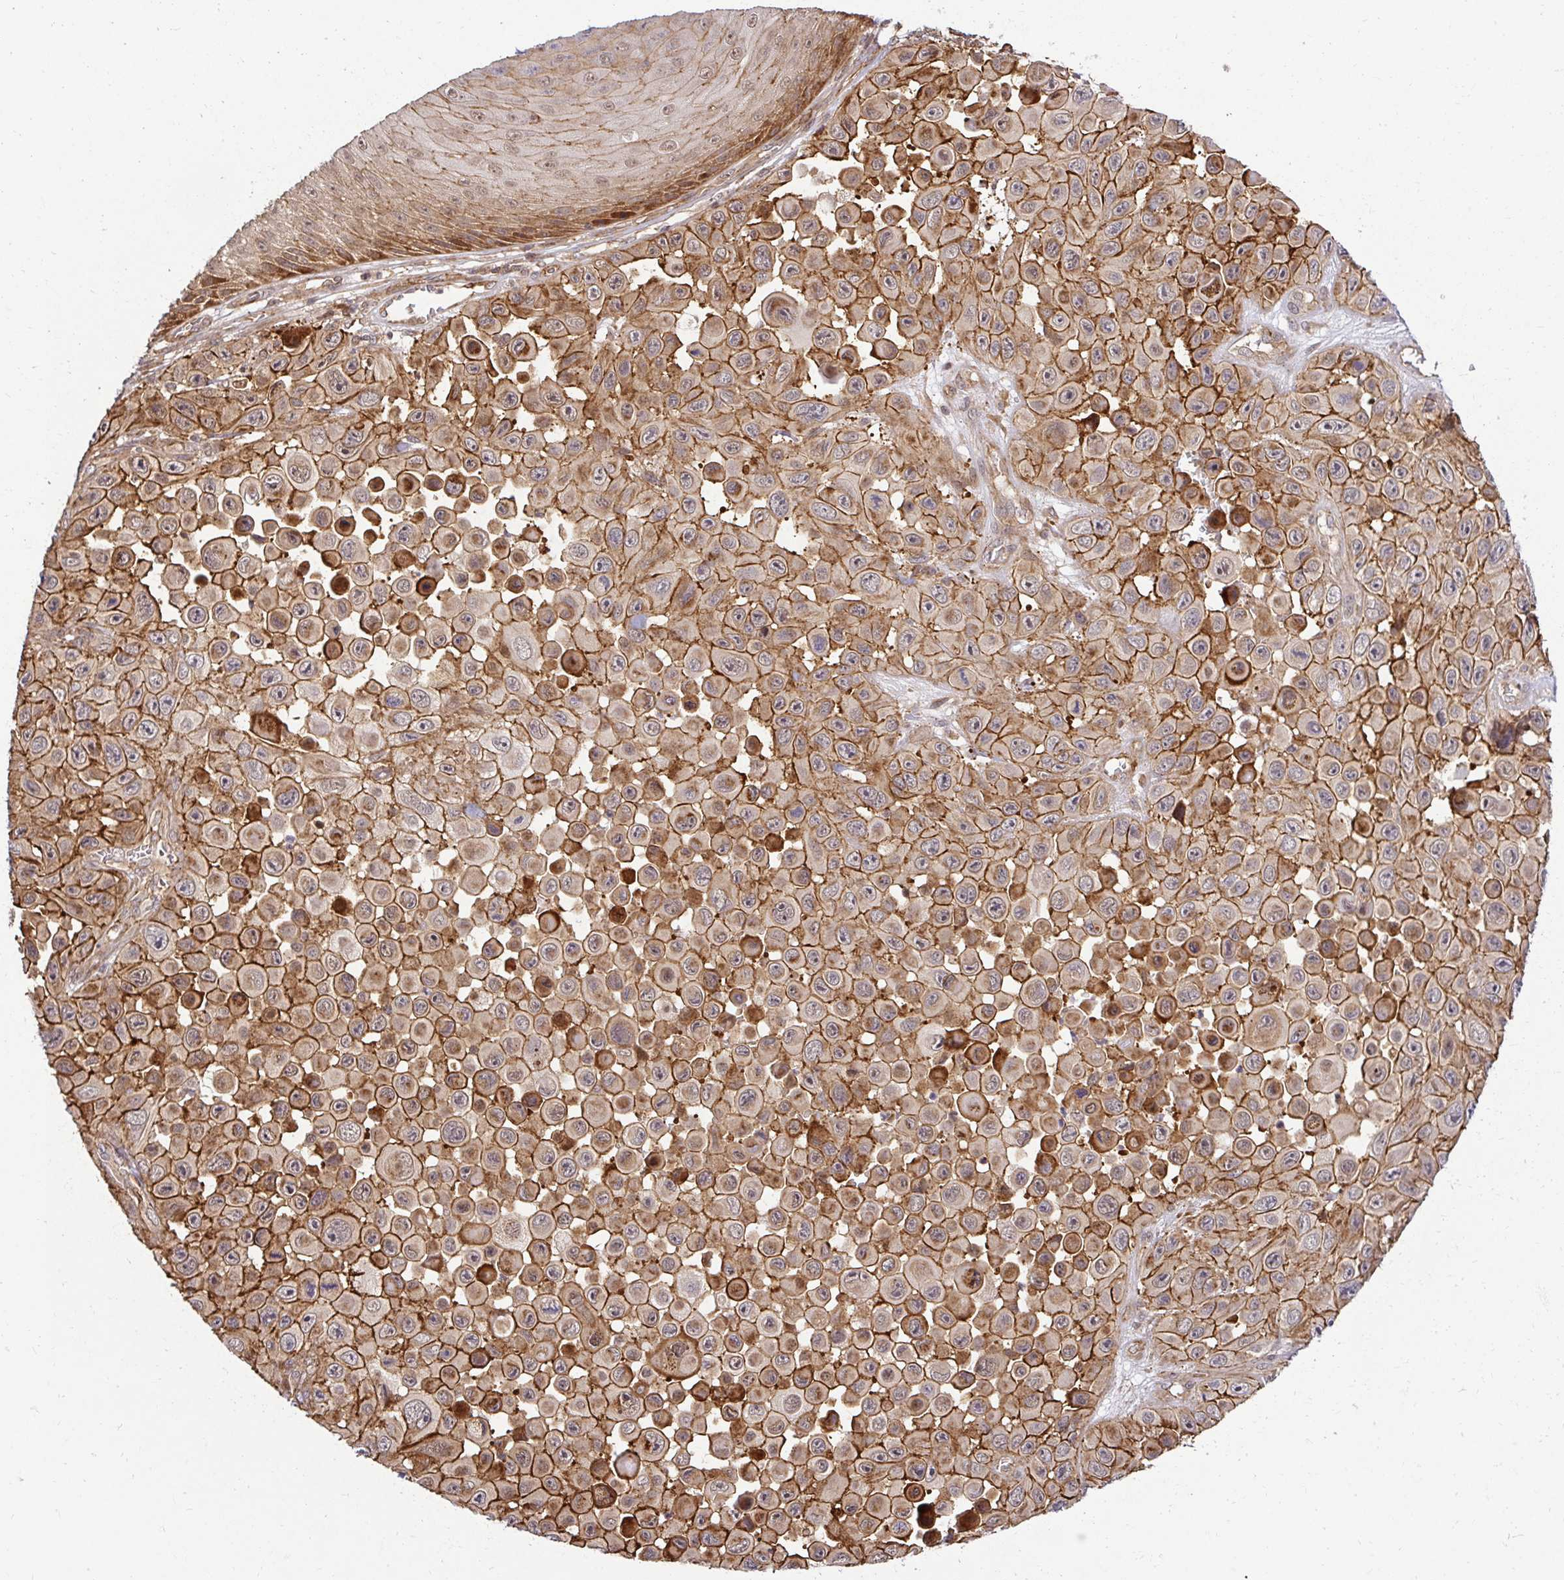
{"staining": {"intensity": "moderate", "quantity": ">75%", "location": "cytoplasmic/membranous,nuclear"}, "tissue": "skin cancer", "cell_type": "Tumor cells", "image_type": "cancer", "snomed": [{"axis": "morphology", "description": "Squamous cell carcinoma, NOS"}, {"axis": "topography", "description": "Skin"}], "caption": "Brown immunohistochemical staining in human skin squamous cell carcinoma shows moderate cytoplasmic/membranous and nuclear expression in about >75% of tumor cells.", "gene": "PSMA4", "patient": {"sex": "male", "age": 81}}